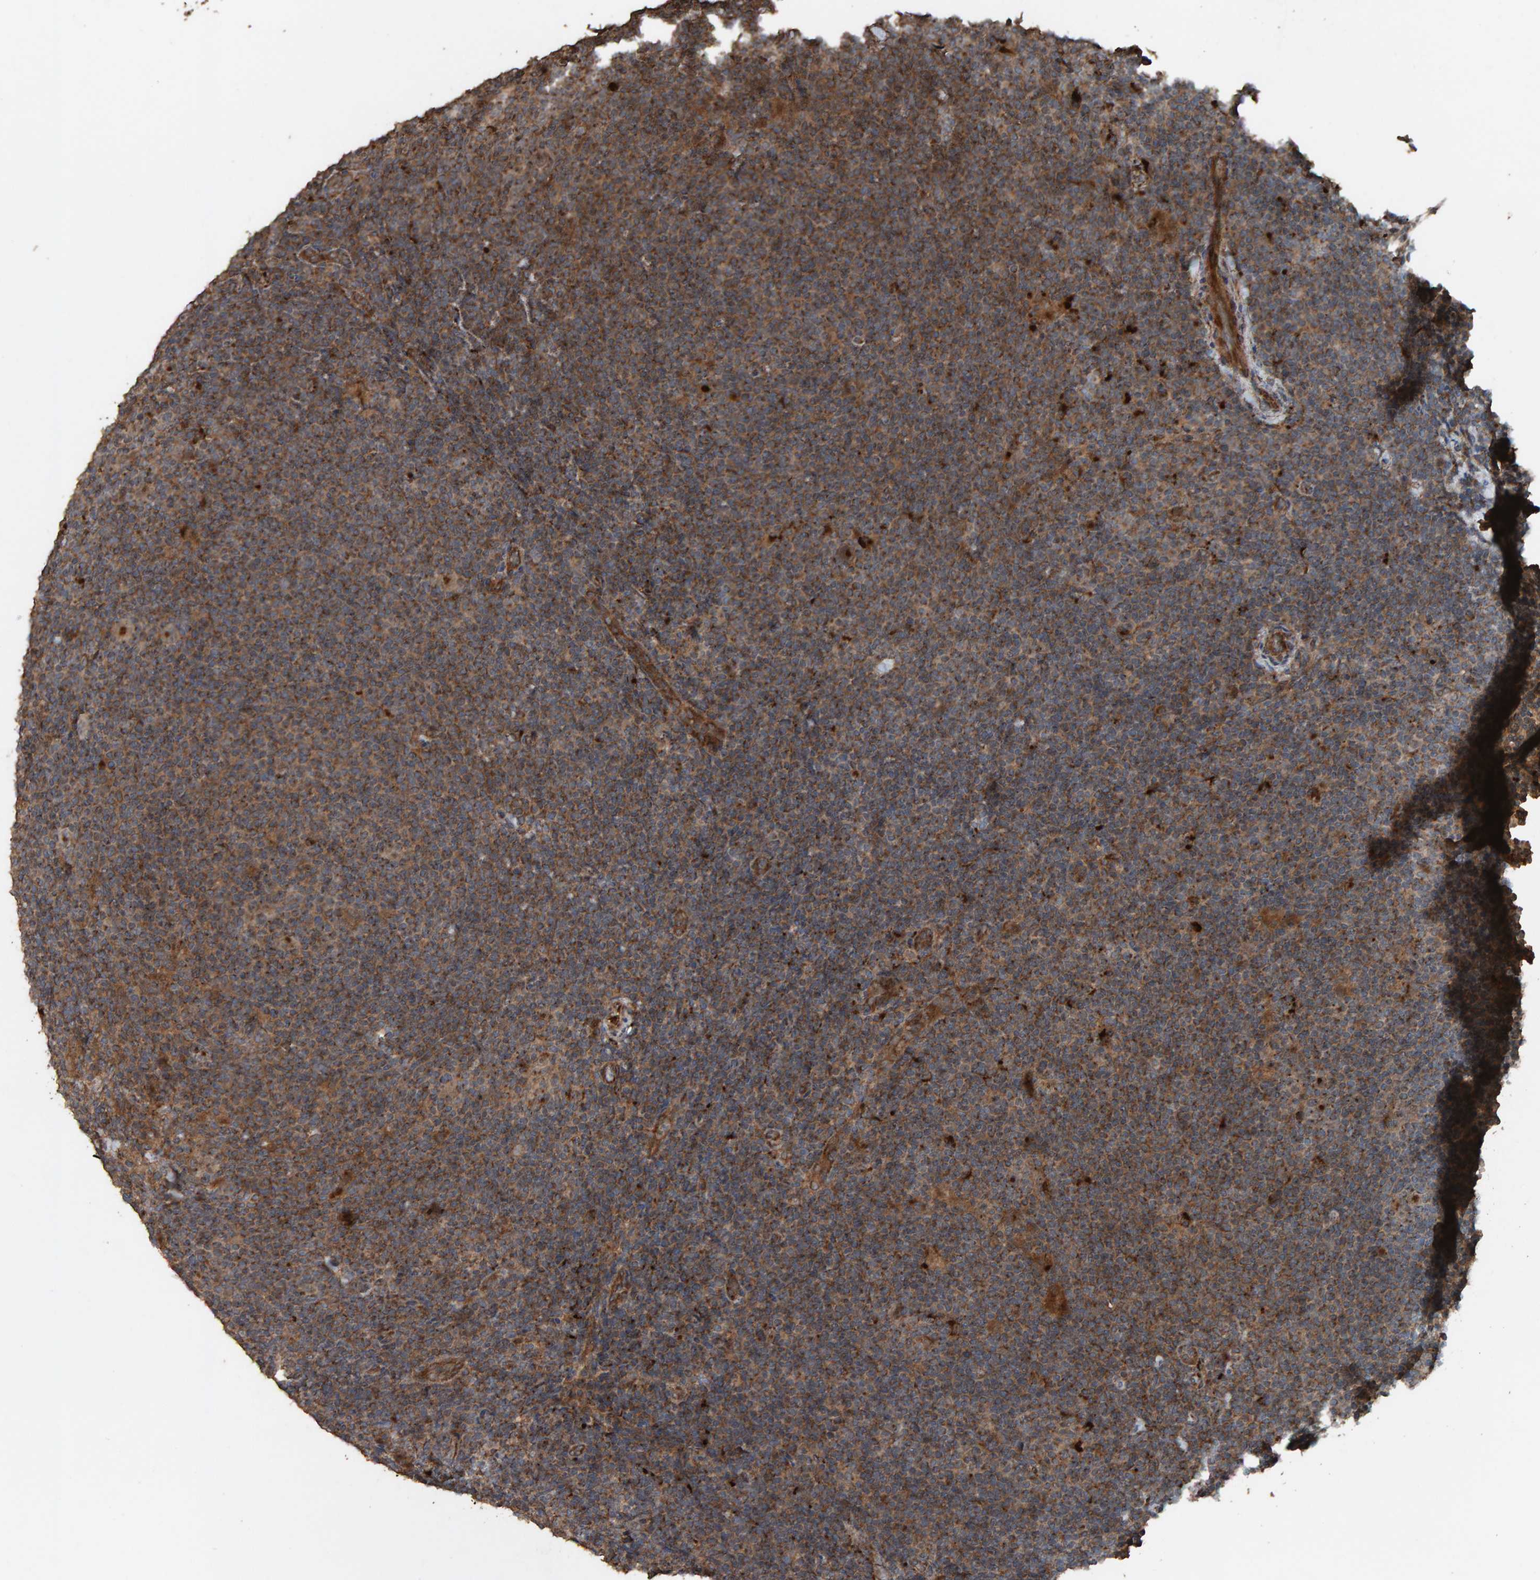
{"staining": {"intensity": "strong", "quantity": ">75%", "location": "cytoplasmic/membranous"}, "tissue": "lymphoma", "cell_type": "Tumor cells", "image_type": "cancer", "snomed": [{"axis": "morphology", "description": "Hodgkin's disease, NOS"}, {"axis": "topography", "description": "Lymph node"}], "caption": "Protein staining of Hodgkin's disease tissue shows strong cytoplasmic/membranous positivity in about >75% of tumor cells. (DAB (3,3'-diaminobenzidine) = brown stain, brightfield microscopy at high magnification).", "gene": "DUS1L", "patient": {"sex": "female", "age": 57}}